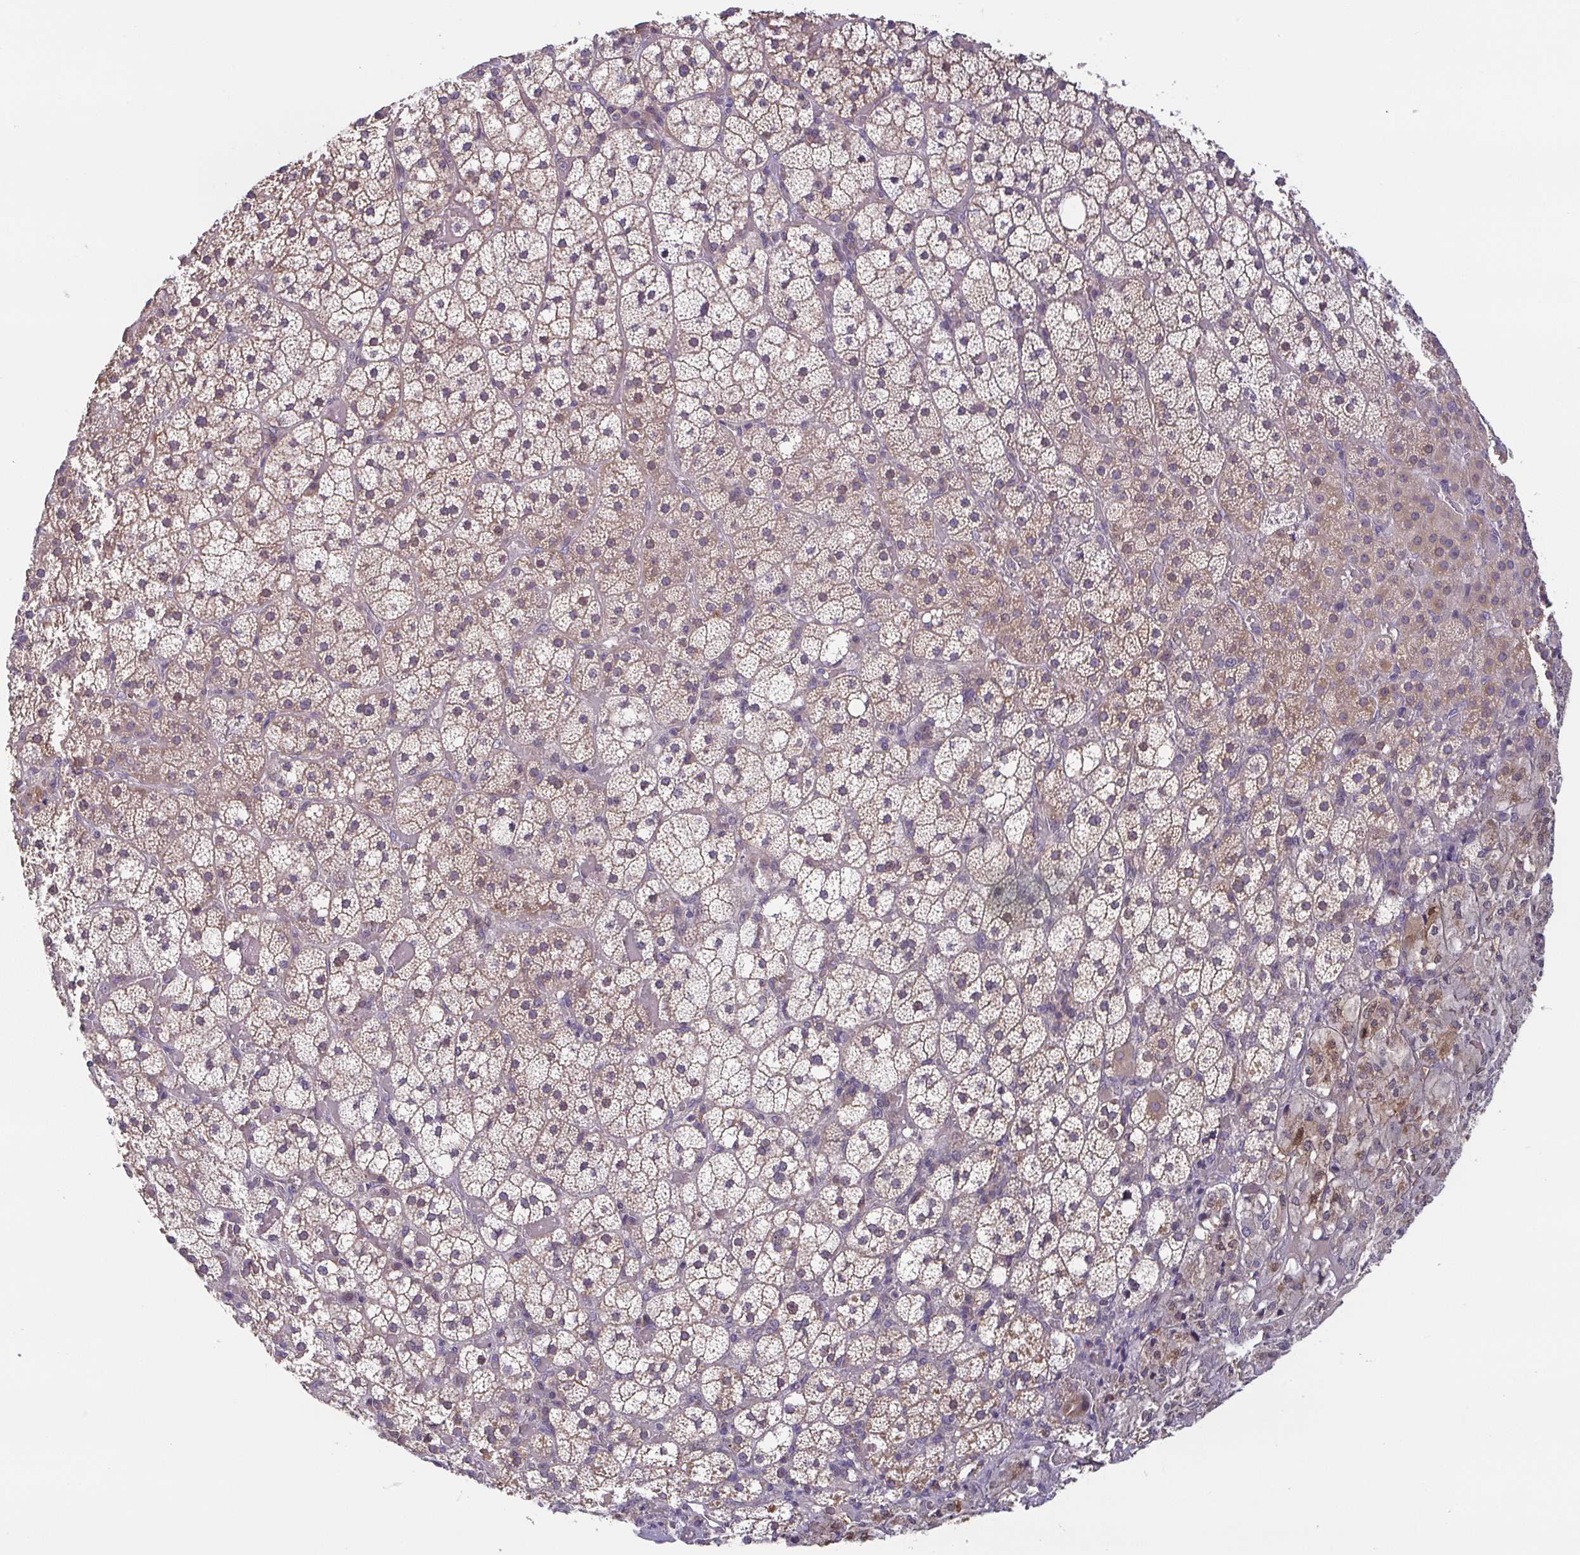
{"staining": {"intensity": "weak", "quantity": "25%-75%", "location": "cytoplasmic/membranous"}, "tissue": "adrenal gland", "cell_type": "Glandular cells", "image_type": "normal", "snomed": [{"axis": "morphology", "description": "Normal tissue, NOS"}, {"axis": "topography", "description": "Adrenal gland"}], "caption": "DAB immunohistochemical staining of benign human adrenal gland reveals weak cytoplasmic/membranous protein staining in approximately 25%-75% of glandular cells. Nuclei are stained in blue.", "gene": "OSBPL7", "patient": {"sex": "male", "age": 53}}